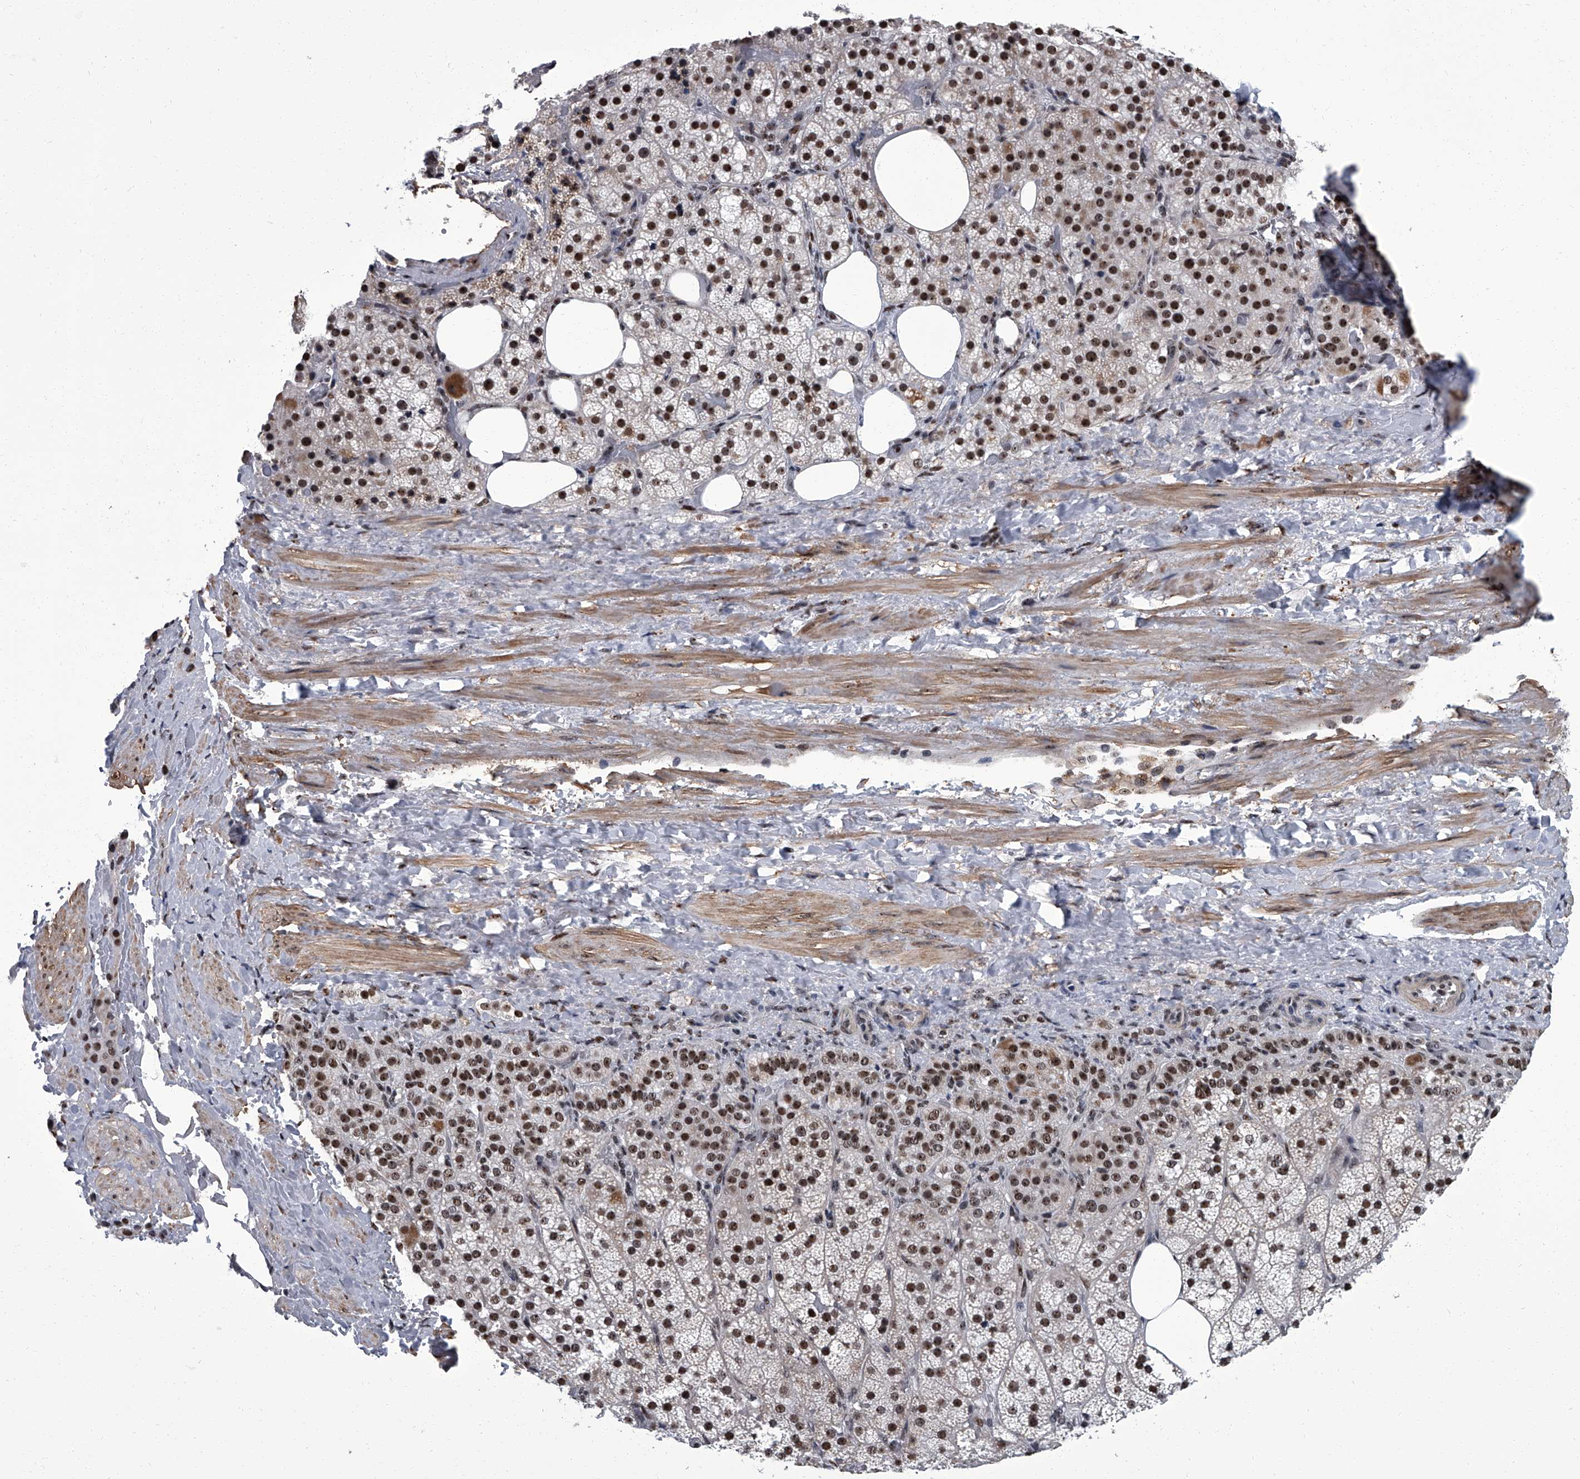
{"staining": {"intensity": "strong", "quantity": ">75%", "location": "nuclear"}, "tissue": "adrenal gland", "cell_type": "Glandular cells", "image_type": "normal", "snomed": [{"axis": "morphology", "description": "Normal tissue, NOS"}, {"axis": "topography", "description": "Adrenal gland"}], "caption": "DAB (3,3'-diaminobenzidine) immunohistochemical staining of unremarkable human adrenal gland shows strong nuclear protein positivity in about >75% of glandular cells. Ihc stains the protein of interest in brown and the nuclei are stained blue.", "gene": "ZNF518B", "patient": {"sex": "female", "age": 59}}